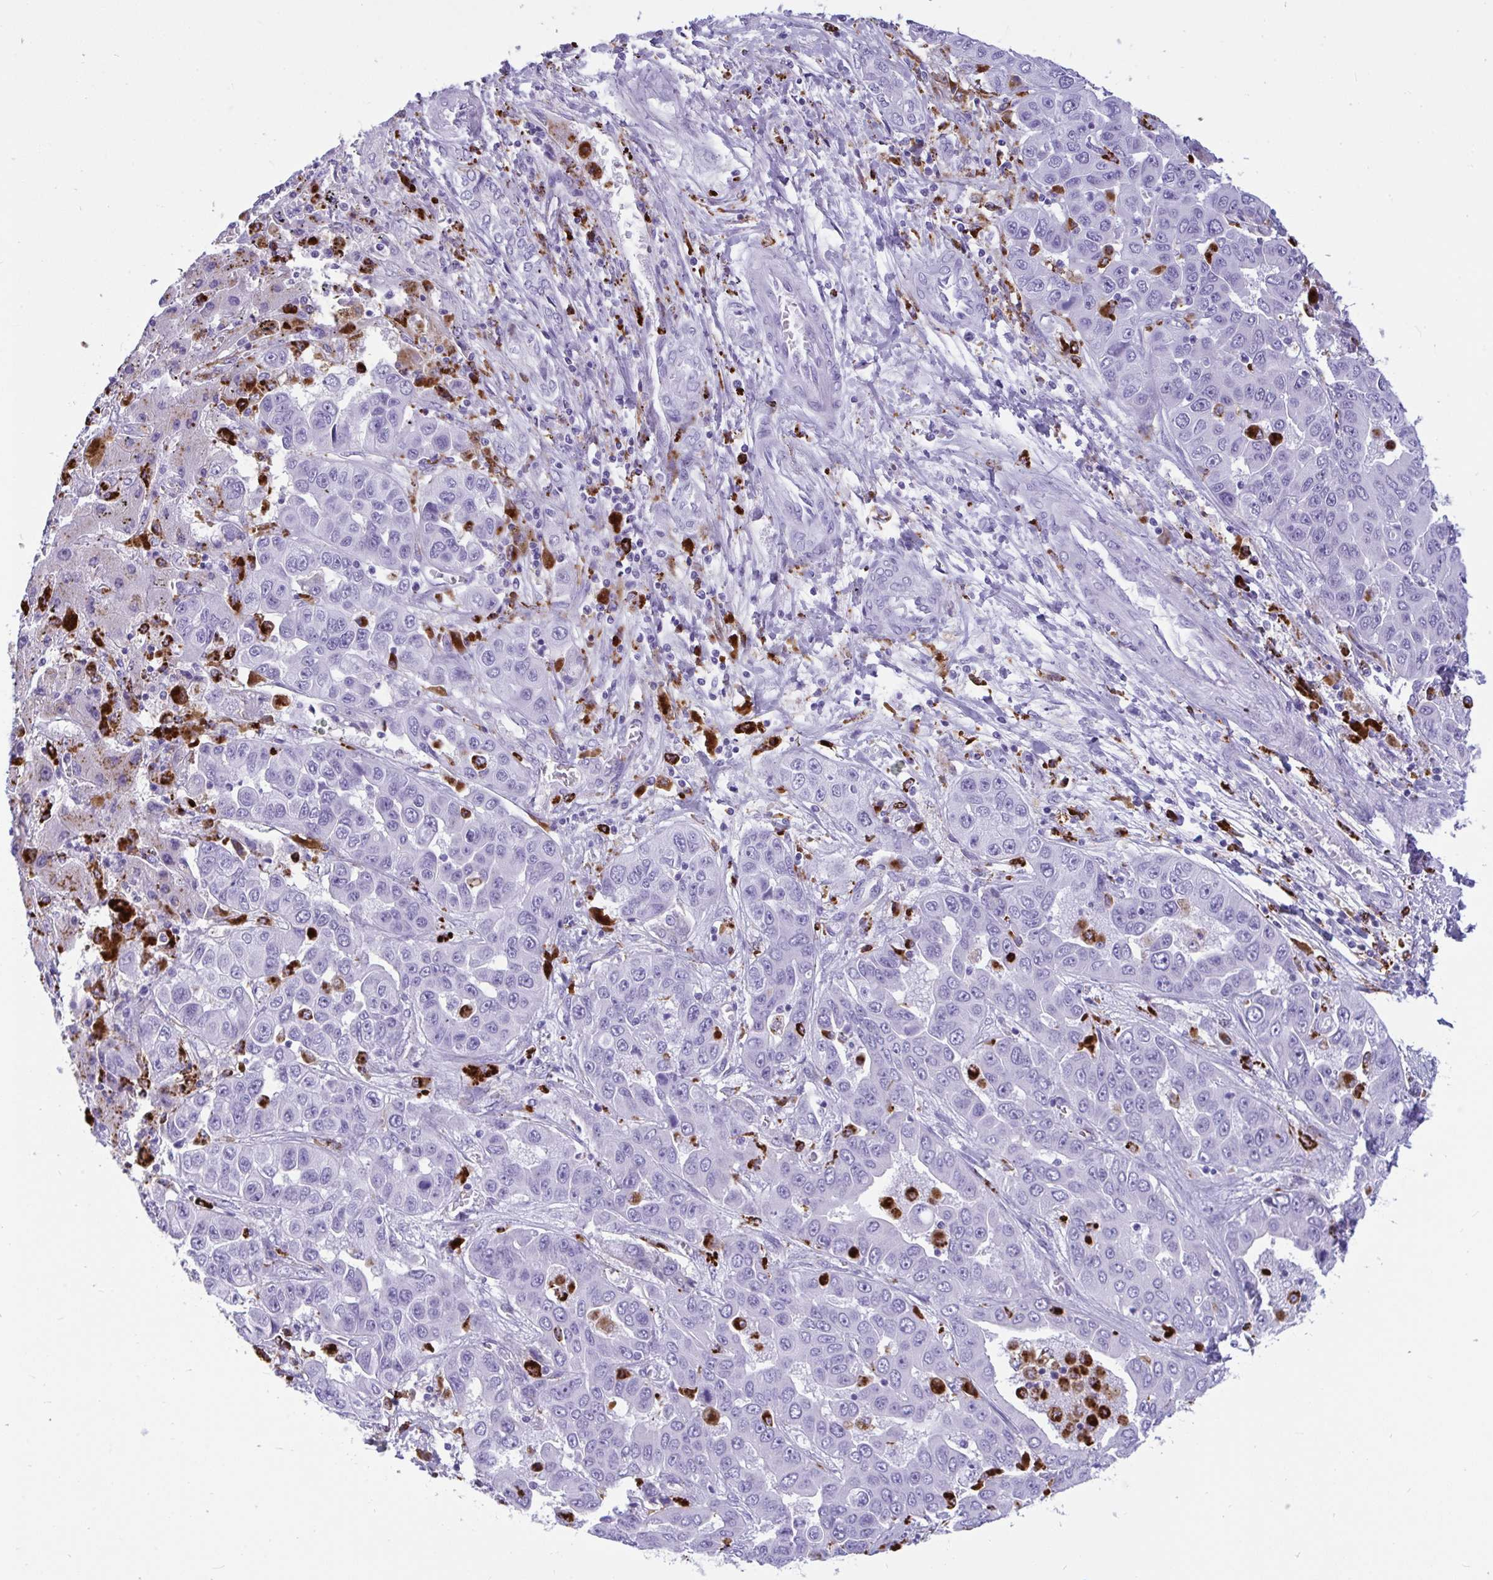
{"staining": {"intensity": "negative", "quantity": "none", "location": "none"}, "tissue": "liver cancer", "cell_type": "Tumor cells", "image_type": "cancer", "snomed": [{"axis": "morphology", "description": "Cholangiocarcinoma"}, {"axis": "topography", "description": "Liver"}], "caption": "Cholangiocarcinoma (liver) was stained to show a protein in brown. There is no significant positivity in tumor cells.", "gene": "CPVL", "patient": {"sex": "female", "age": 52}}